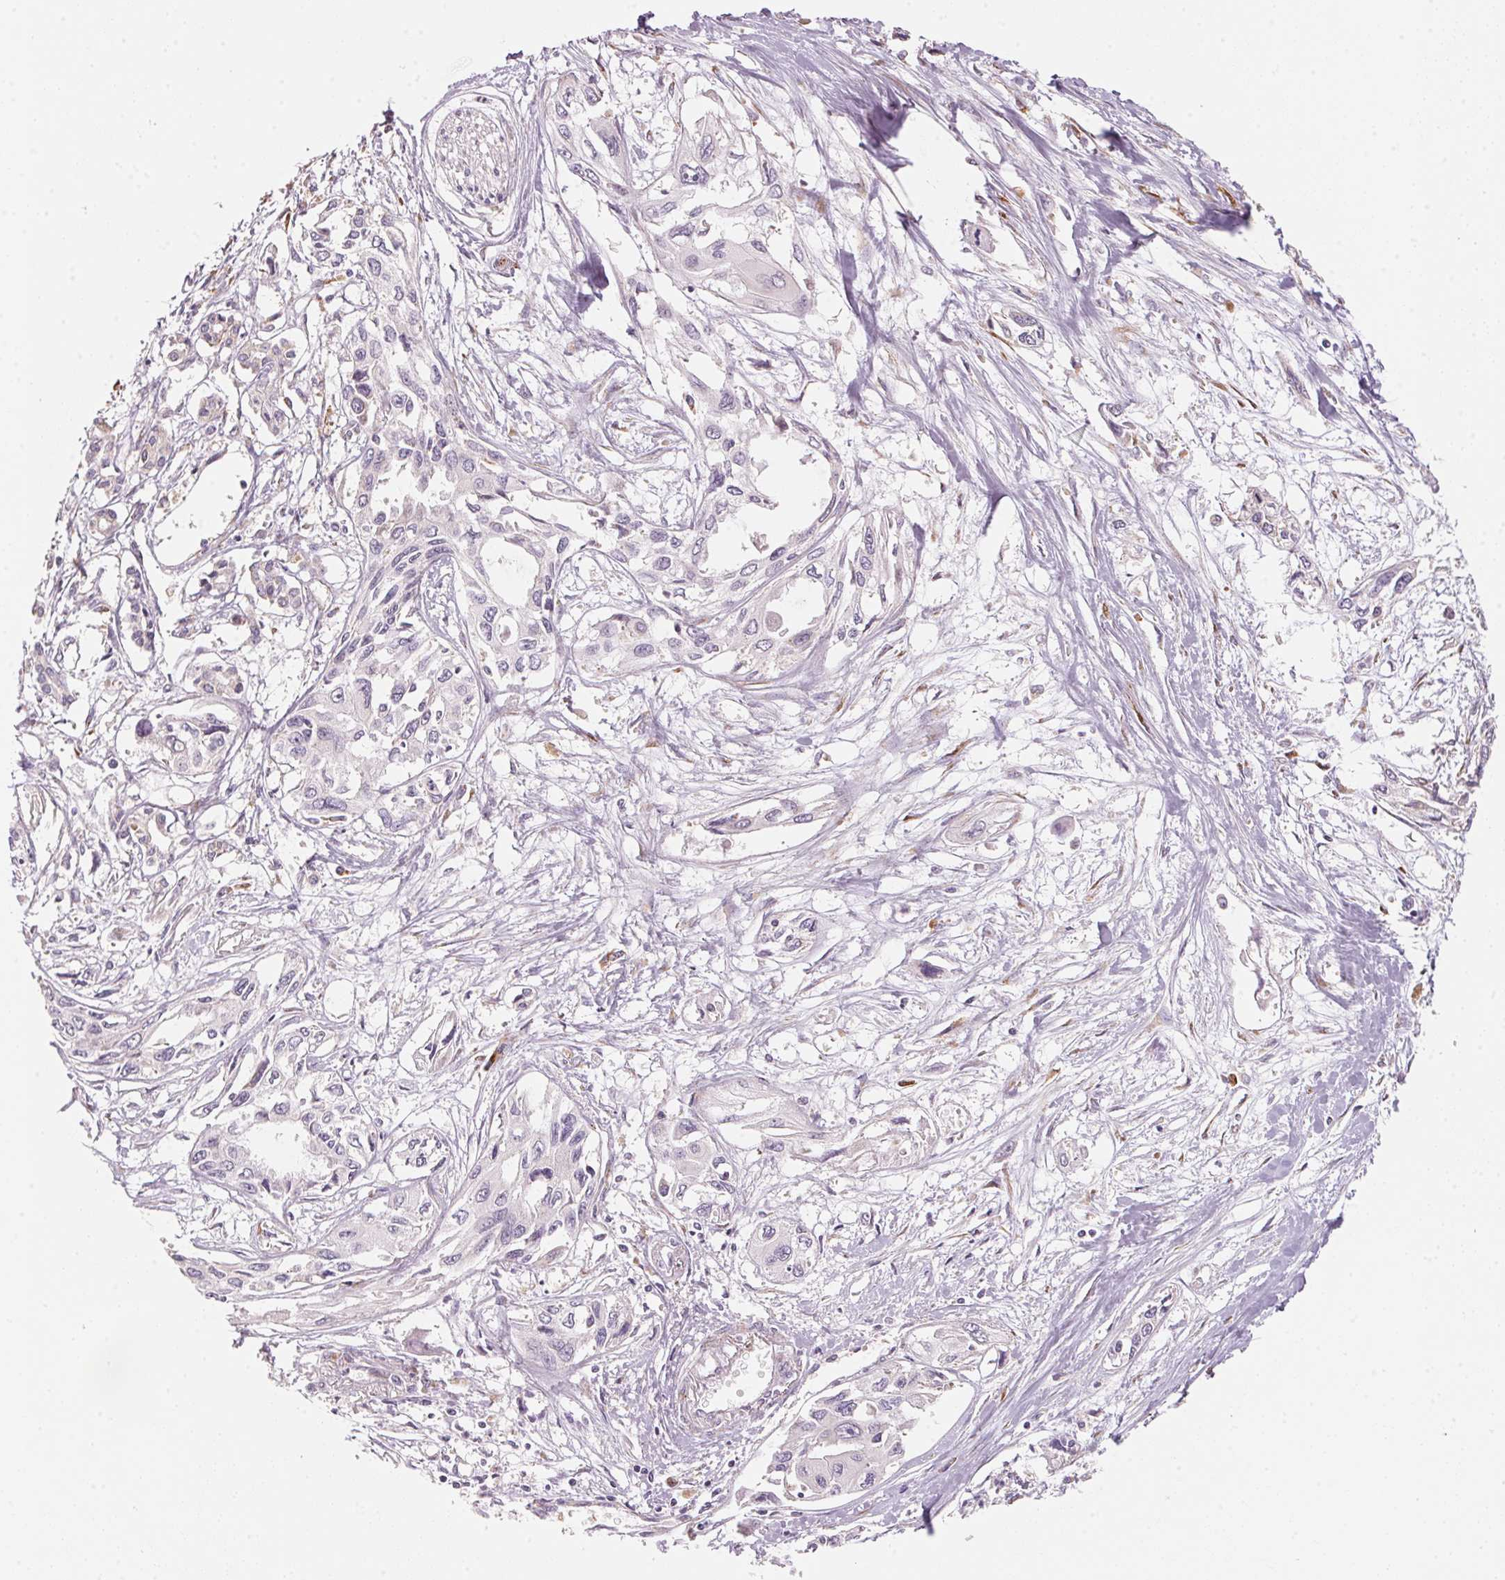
{"staining": {"intensity": "negative", "quantity": "none", "location": "none"}, "tissue": "pancreatic cancer", "cell_type": "Tumor cells", "image_type": "cancer", "snomed": [{"axis": "morphology", "description": "Adenocarcinoma, NOS"}, {"axis": "topography", "description": "Pancreas"}], "caption": "Immunohistochemical staining of pancreatic cancer reveals no significant positivity in tumor cells.", "gene": "BLOC1S2", "patient": {"sex": "female", "age": 55}}